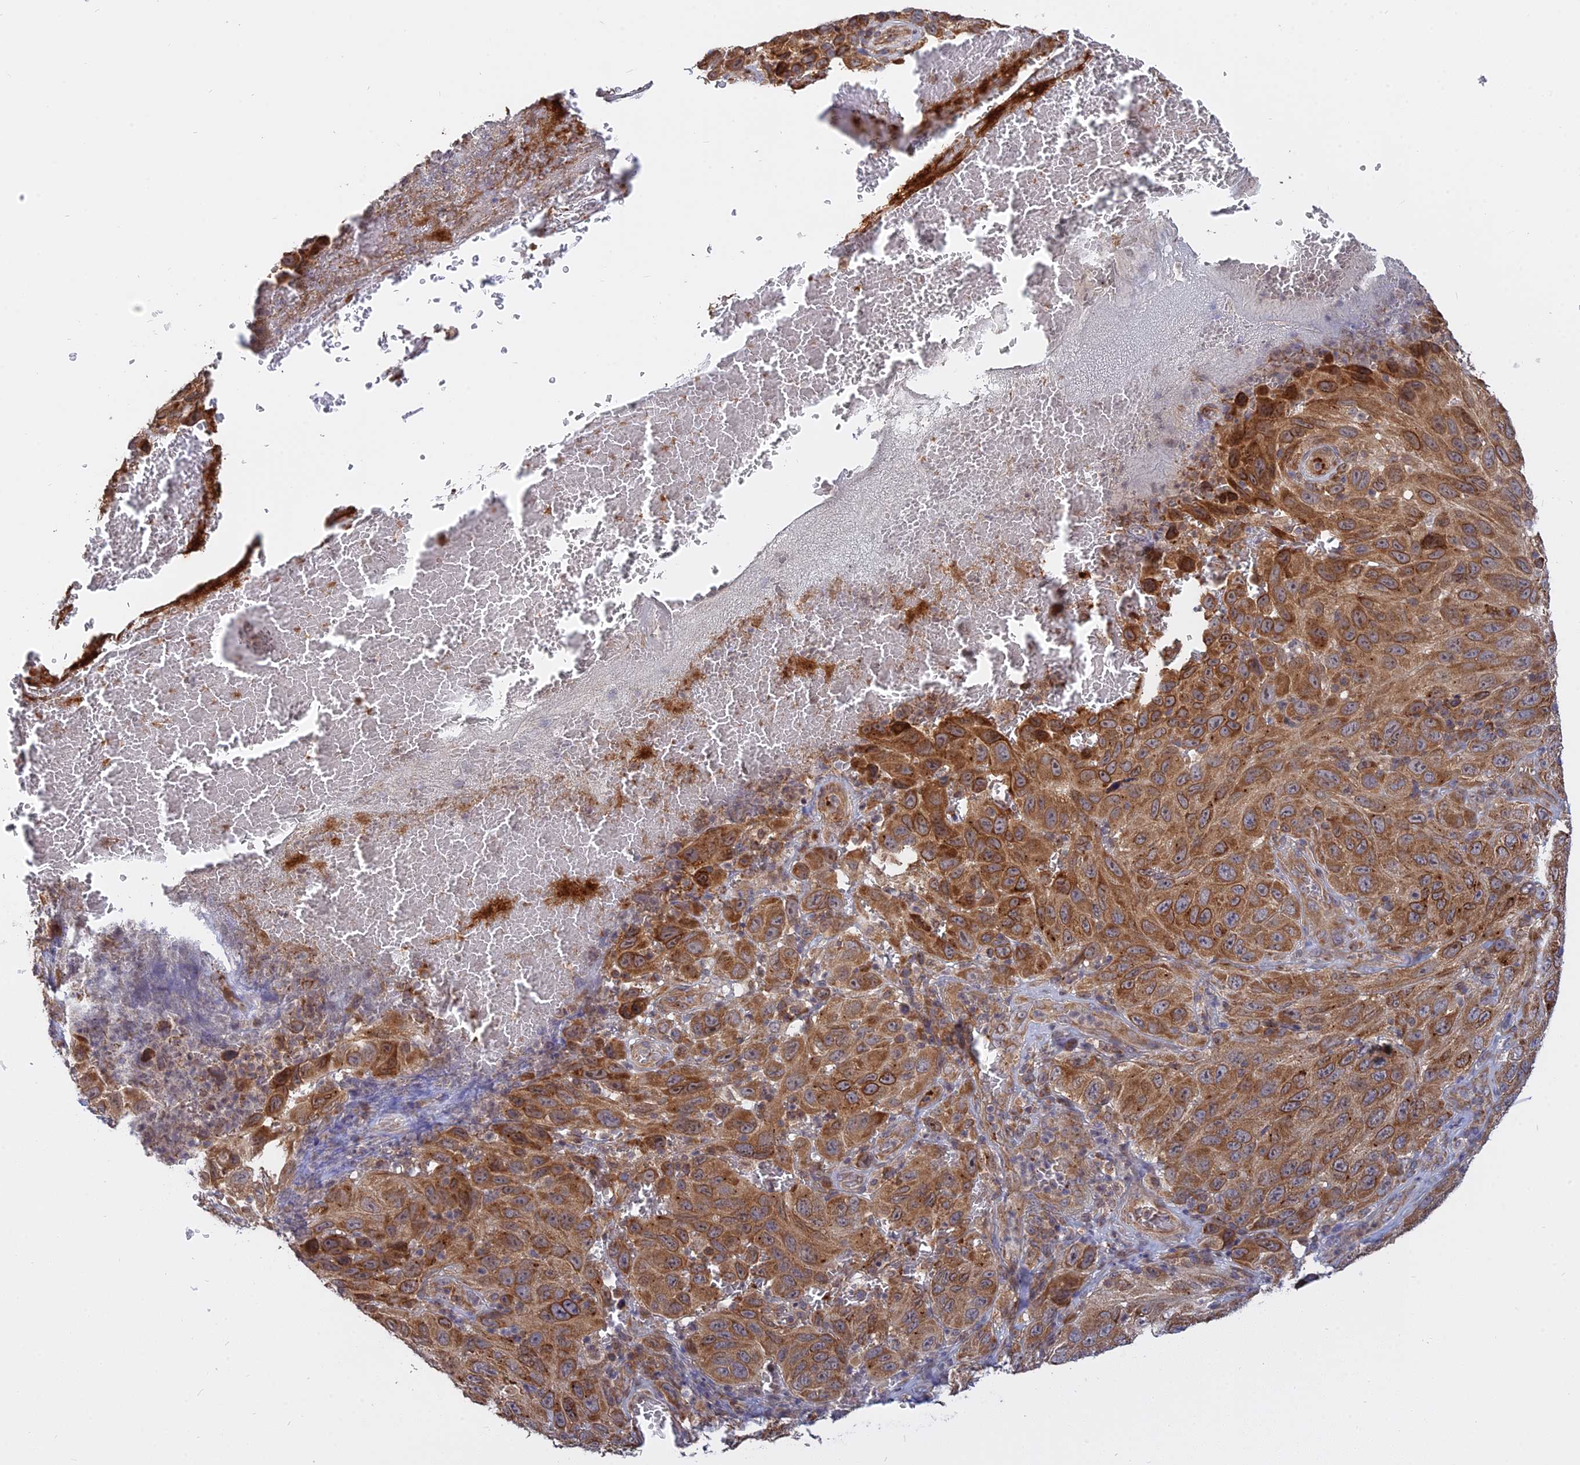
{"staining": {"intensity": "moderate", "quantity": ">75%", "location": "cytoplasmic/membranous"}, "tissue": "melanoma", "cell_type": "Tumor cells", "image_type": "cancer", "snomed": [{"axis": "morphology", "description": "Normal tissue, NOS"}, {"axis": "morphology", "description": "Malignant melanoma, NOS"}, {"axis": "topography", "description": "Skin"}], "caption": "Immunohistochemical staining of melanoma shows moderate cytoplasmic/membranous protein expression in about >75% of tumor cells. The staining was performed using DAB (3,3'-diaminobenzidine), with brown indicating positive protein expression. Nuclei are stained blue with hematoxylin.", "gene": "IL21R", "patient": {"sex": "female", "age": 96}}